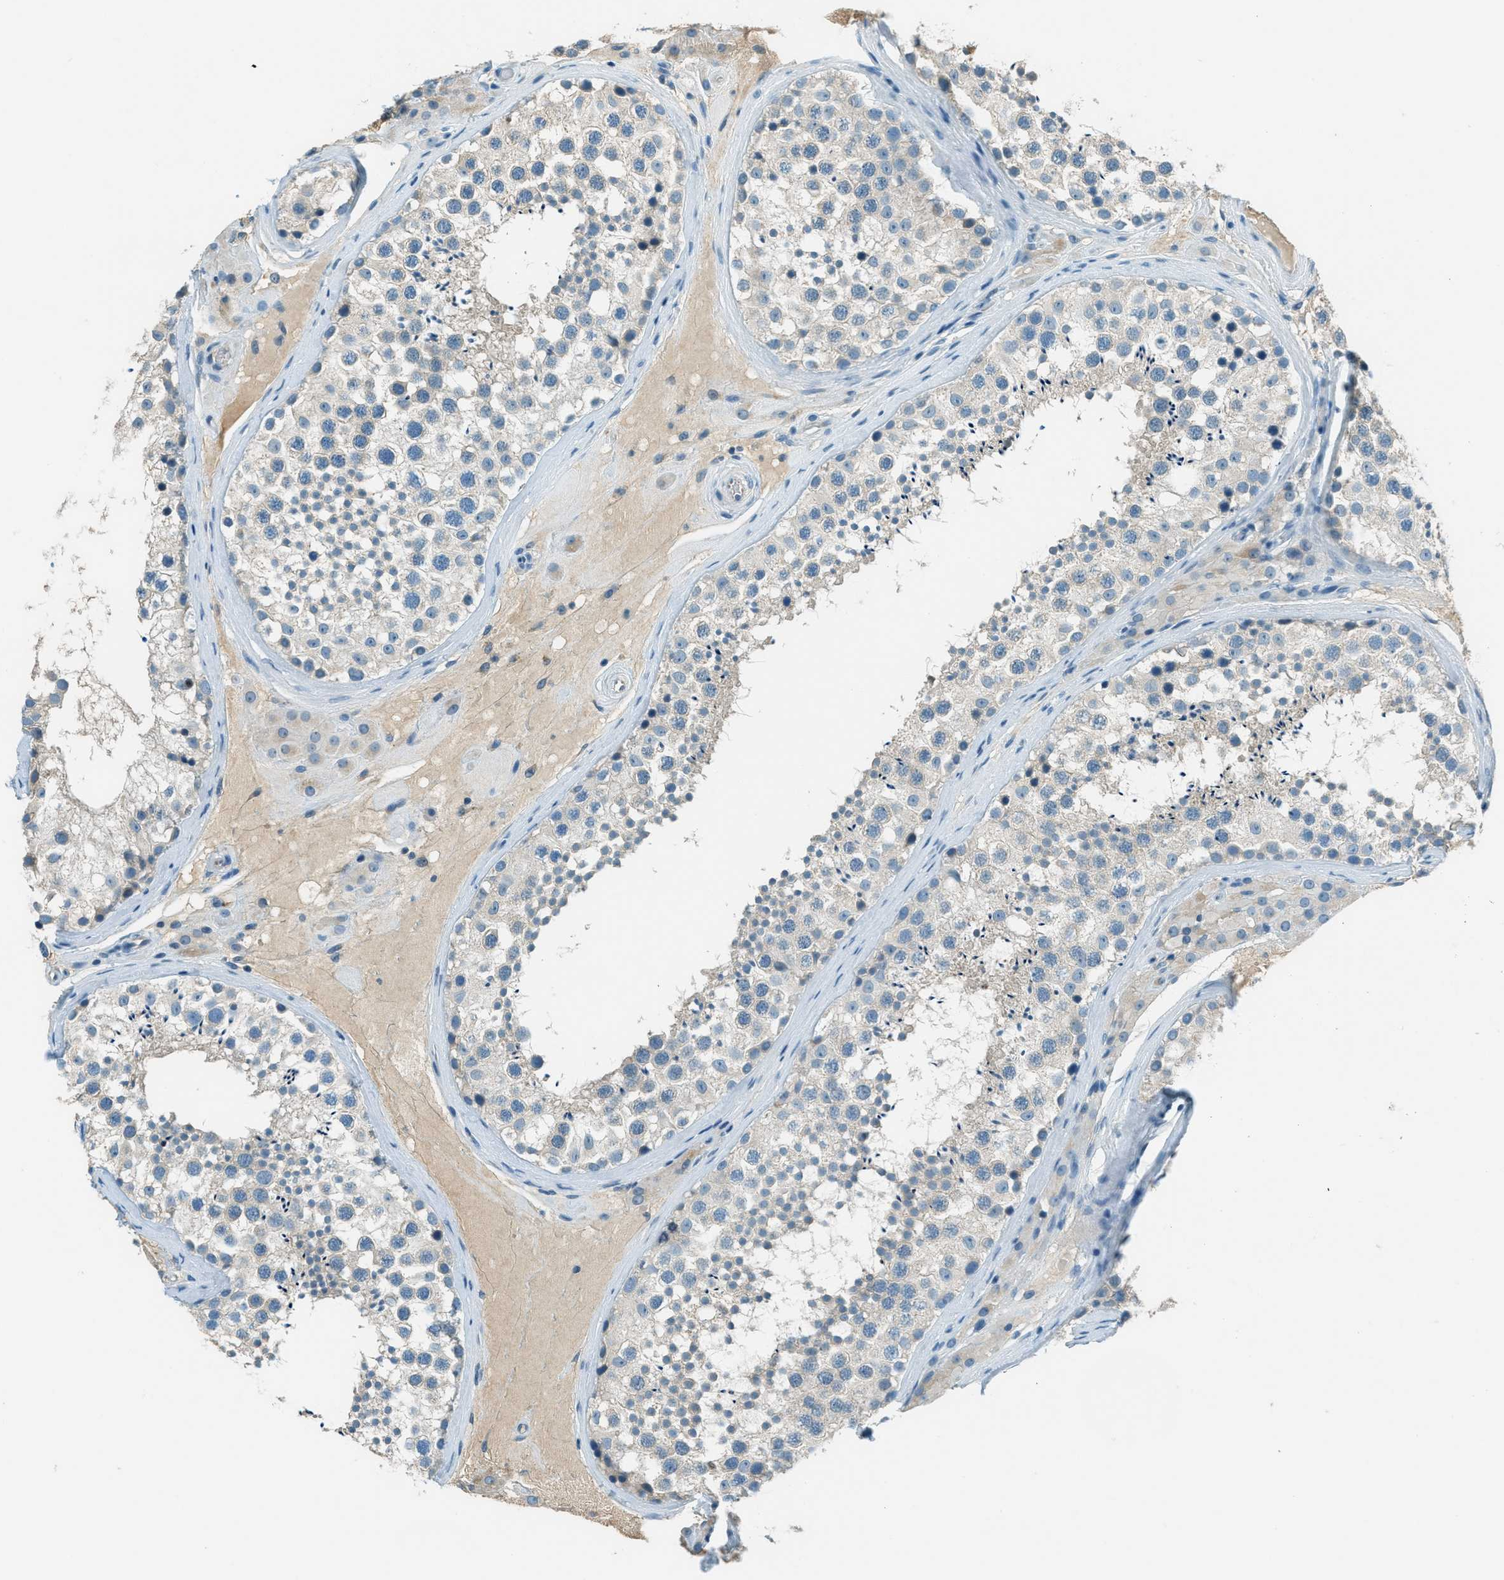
{"staining": {"intensity": "weak", "quantity": "<25%", "location": "cytoplasmic/membranous"}, "tissue": "testis", "cell_type": "Cells in seminiferous ducts", "image_type": "normal", "snomed": [{"axis": "morphology", "description": "Normal tissue, NOS"}, {"axis": "topography", "description": "Testis"}], "caption": "DAB (3,3'-diaminobenzidine) immunohistochemical staining of normal testis exhibits no significant positivity in cells in seminiferous ducts. Nuclei are stained in blue.", "gene": "MSLN", "patient": {"sex": "male", "age": 46}}